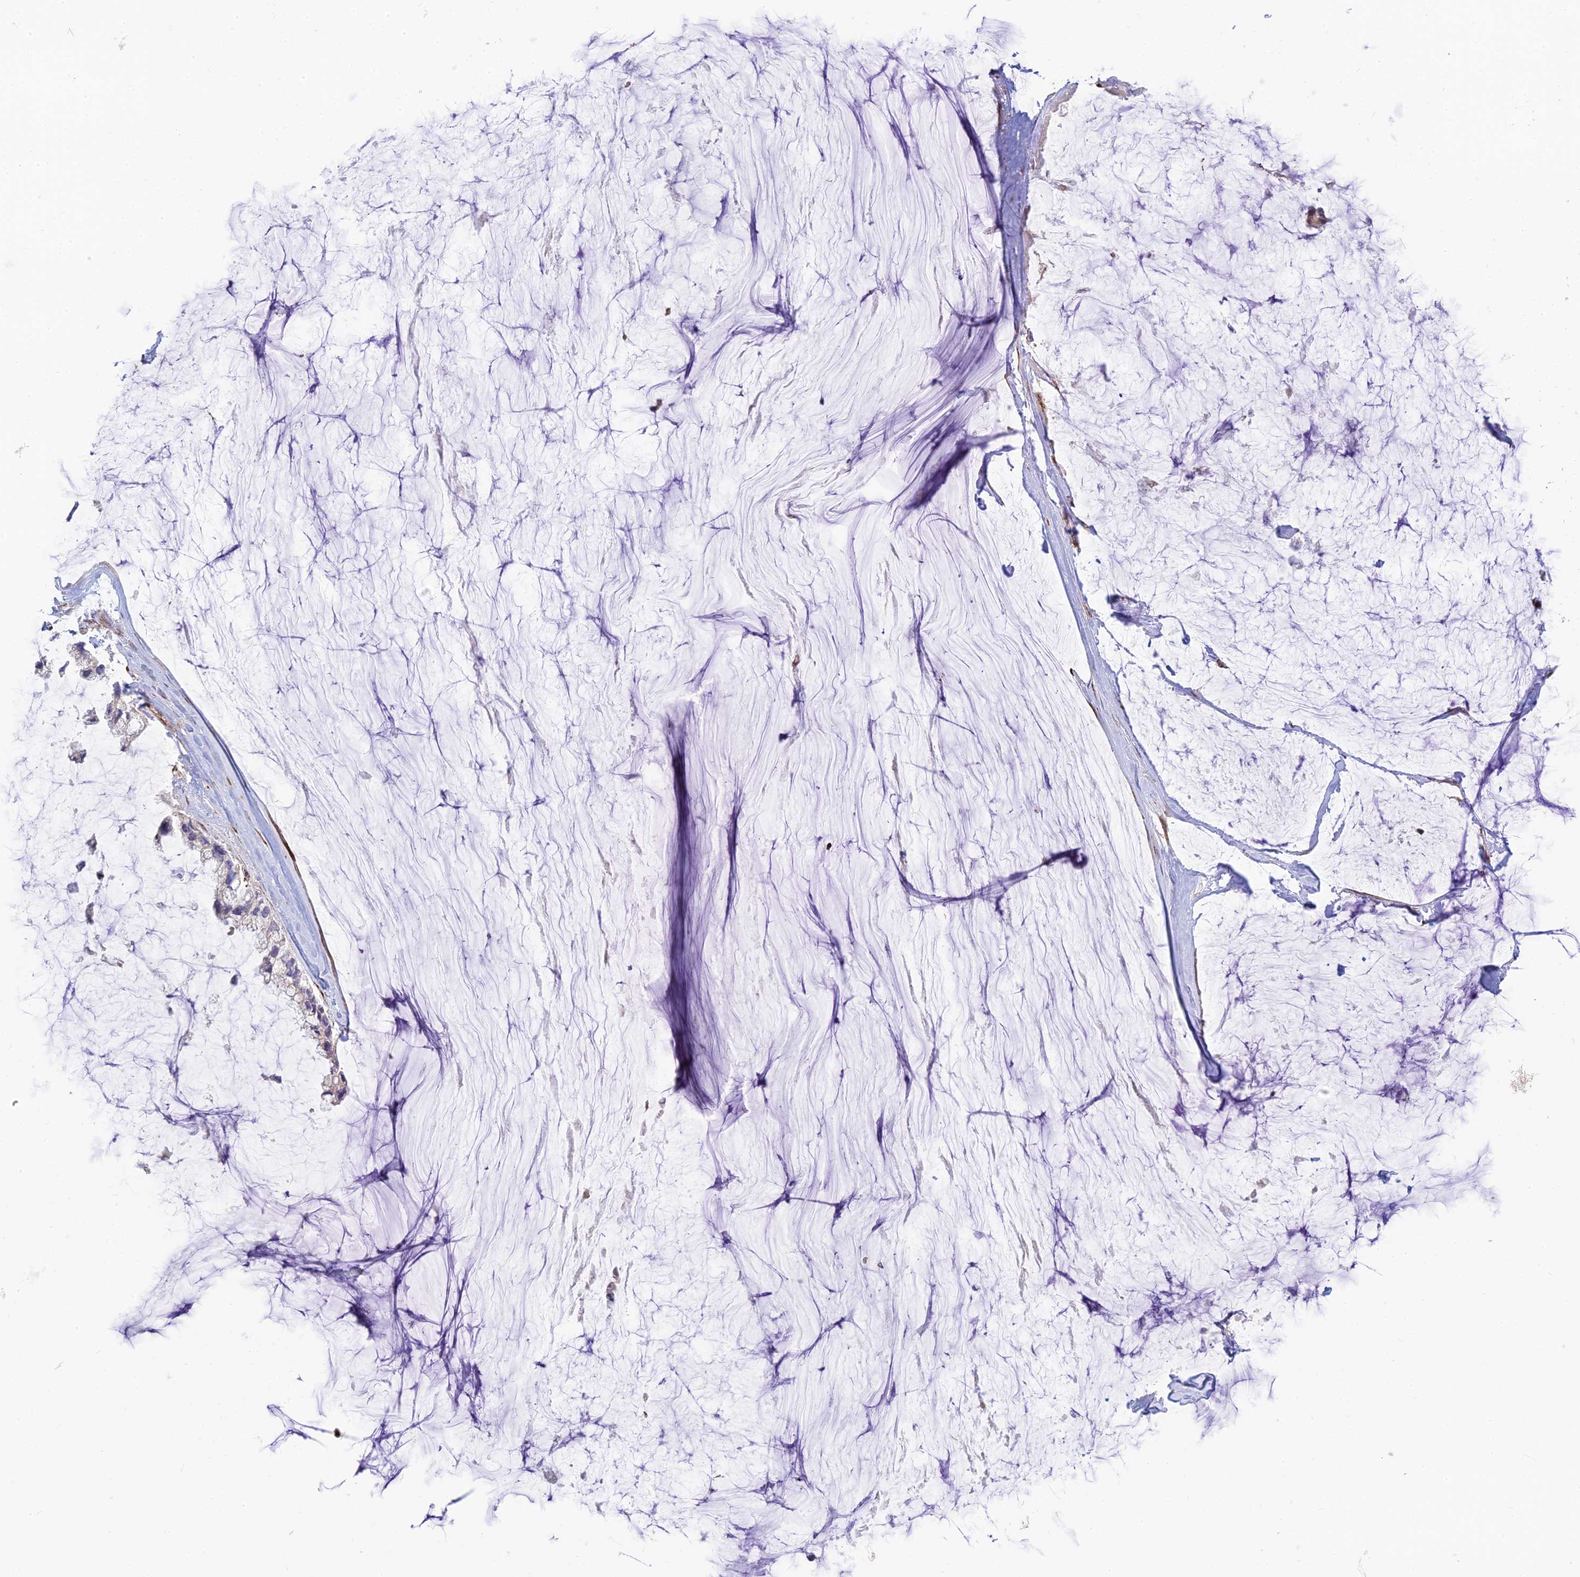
{"staining": {"intensity": "negative", "quantity": "none", "location": "none"}, "tissue": "ovarian cancer", "cell_type": "Tumor cells", "image_type": "cancer", "snomed": [{"axis": "morphology", "description": "Cystadenocarcinoma, mucinous, NOS"}, {"axis": "topography", "description": "Ovary"}], "caption": "Tumor cells show no significant positivity in ovarian cancer.", "gene": "UFSP2", "patient": {"sex": "female", "age": 39}}